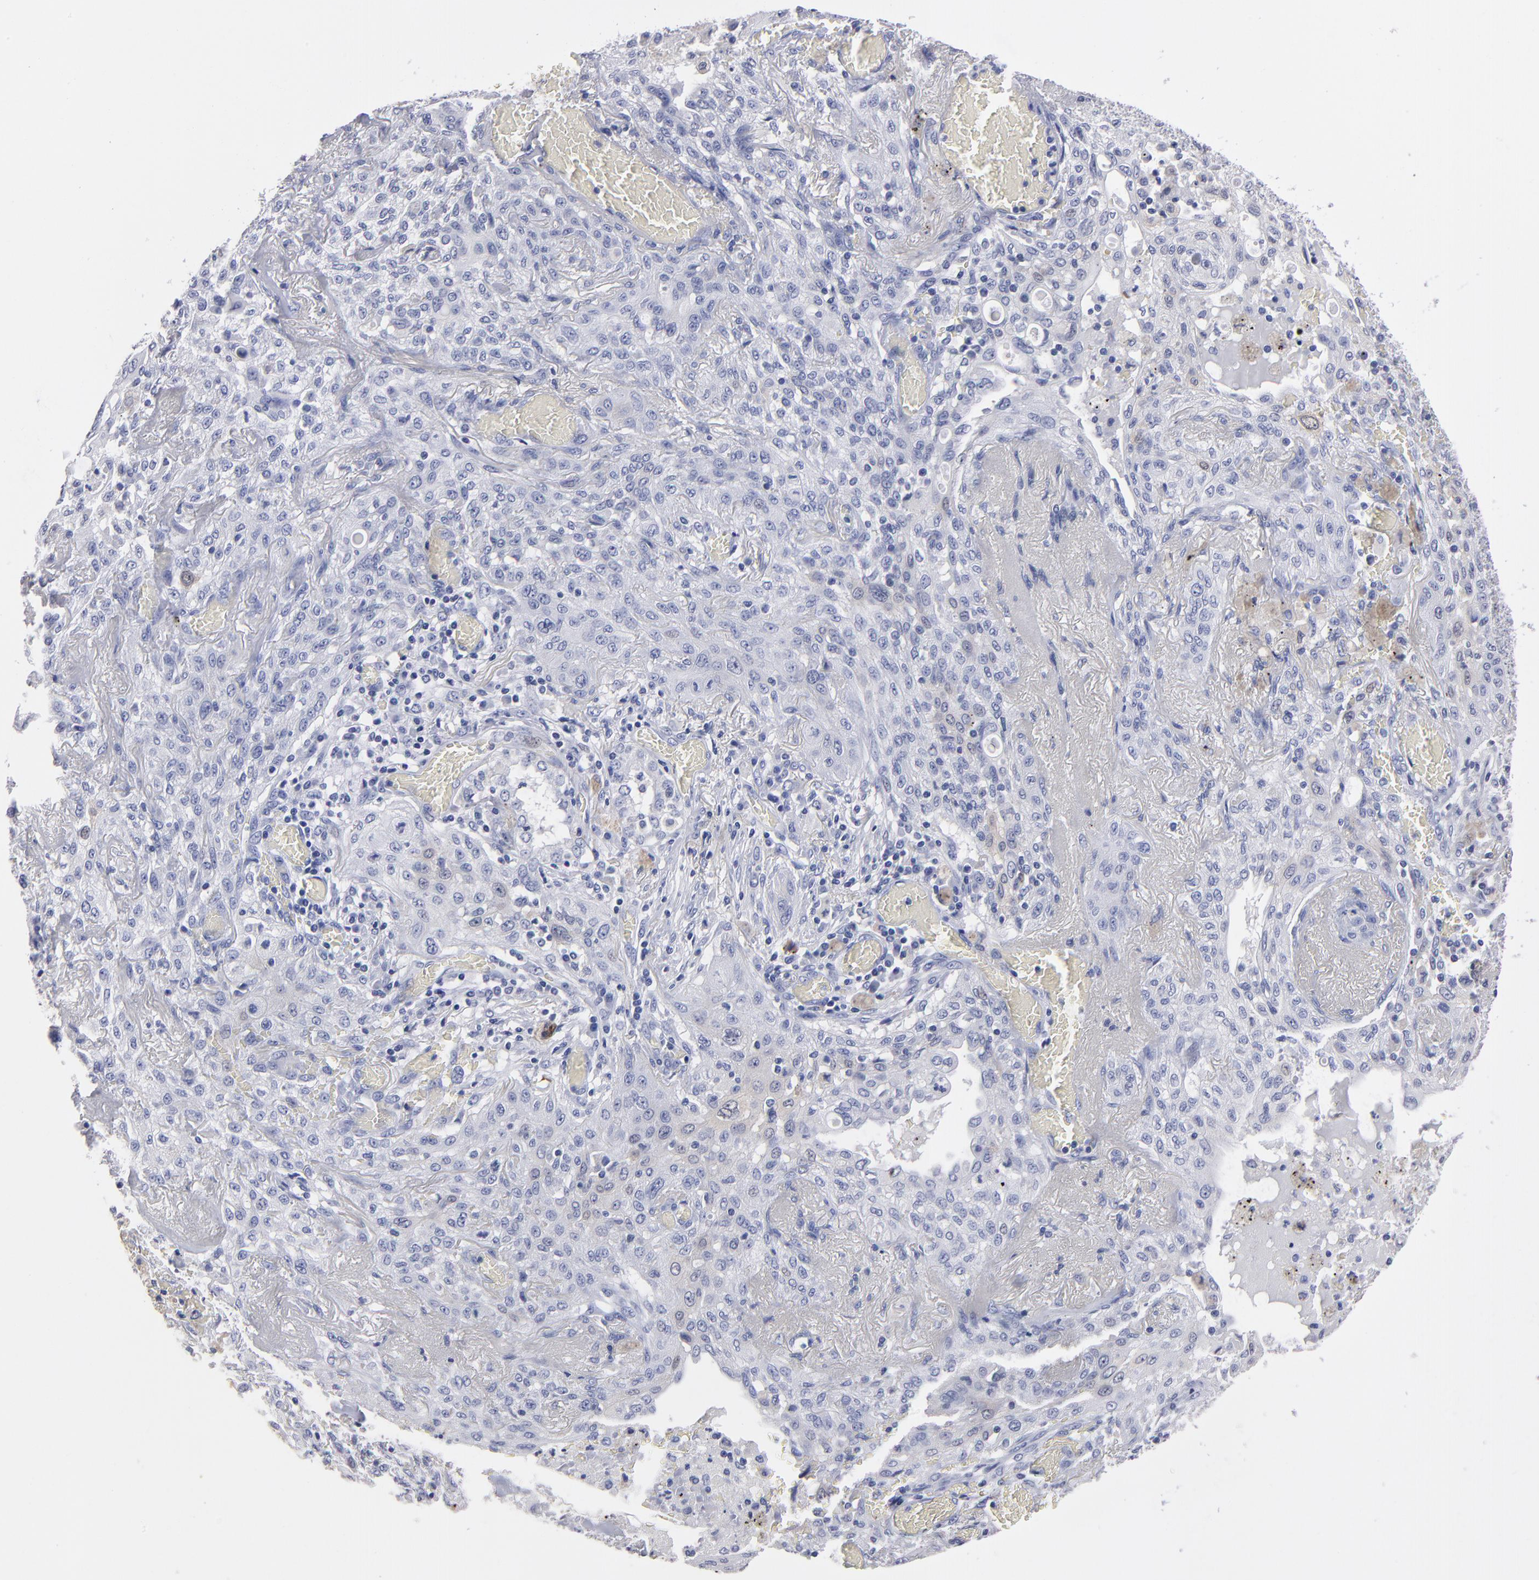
{"staining": {"intensity": "negative", "quantity": "none", "location": "none"}, "tissue": "lung cancer", "cell_type": "Tumor cells", "image_type": "cancer", "snomed": [{"axis": "morphology", "description": "Squamous cell carcinoma, NOS"}, {"axis": "topography", "description": "Lung"}], "caption": "The micrograph reveals no staining of tumor cells in lung cancer (squamous cell carcinoma).", "gene": "FABP4", "patient": {"sex": "female", "age": 47}}